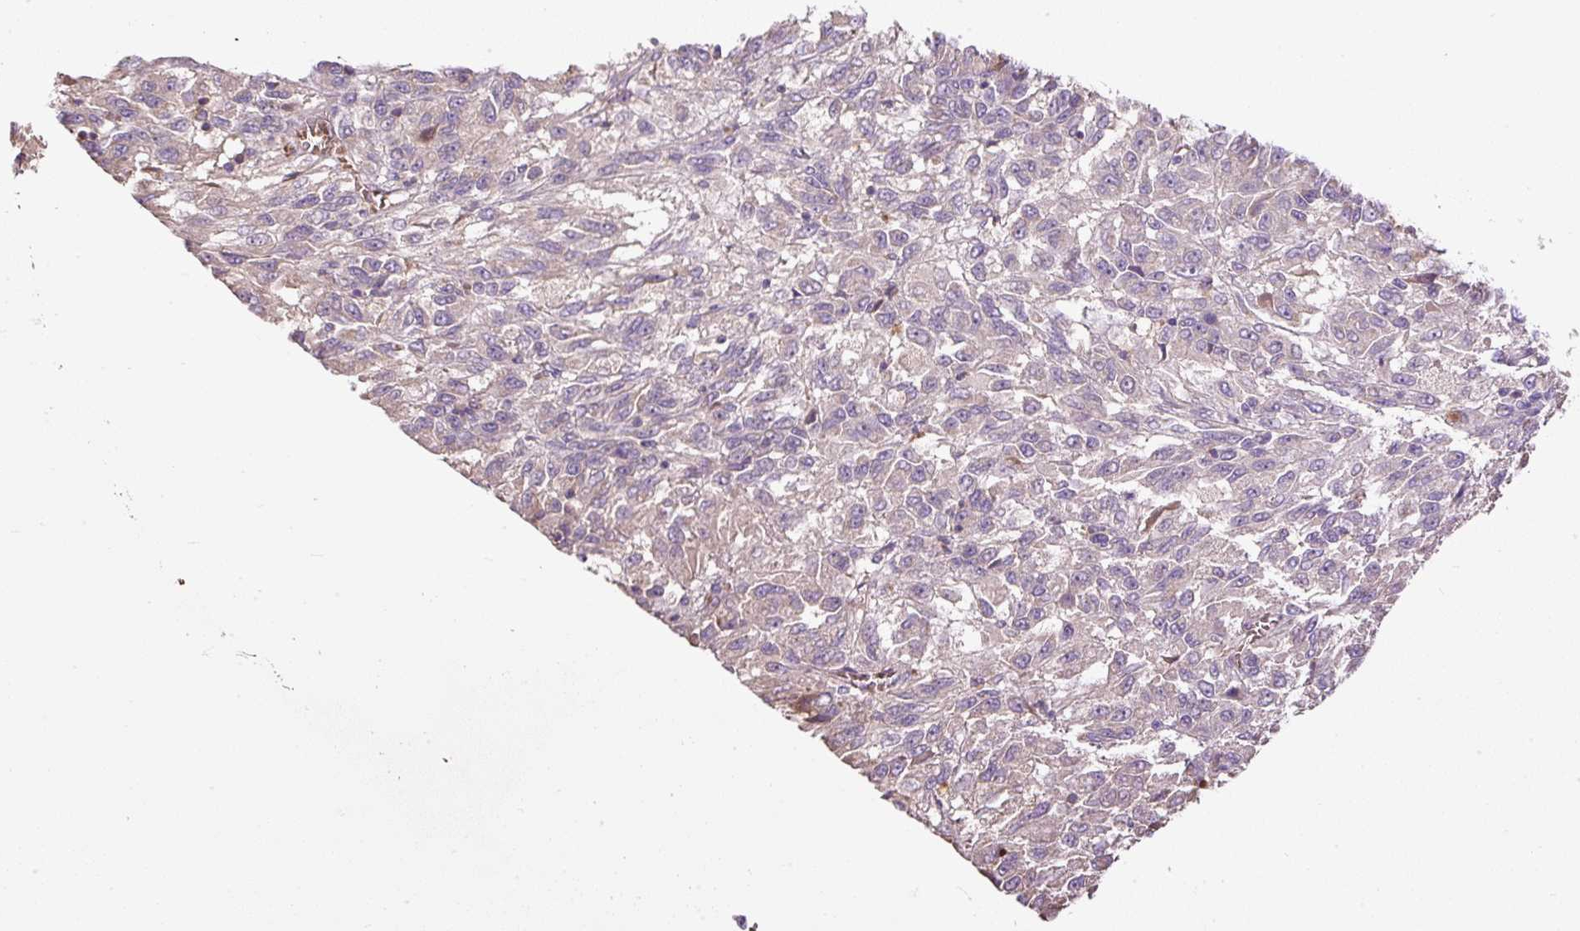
{"staining": {"intensity": "negative", "quantity": "none", "location": "none"}, "tissue": "melanoma", "cell_type": "Tumor cells", "image_type": "cancer", "snomed": [{"axis": "morphology", "description": "Malignant melanoma, Metastatic site"}, {"axis": "topography", "description": "Lung"}], "caption": "Tumor cells are negative for brown protein staining in melanoma. (IHC, brightfield microscopy, high magnification).", "gene": "CXCL13", "patient": {"sex": "male", "age": 64}}